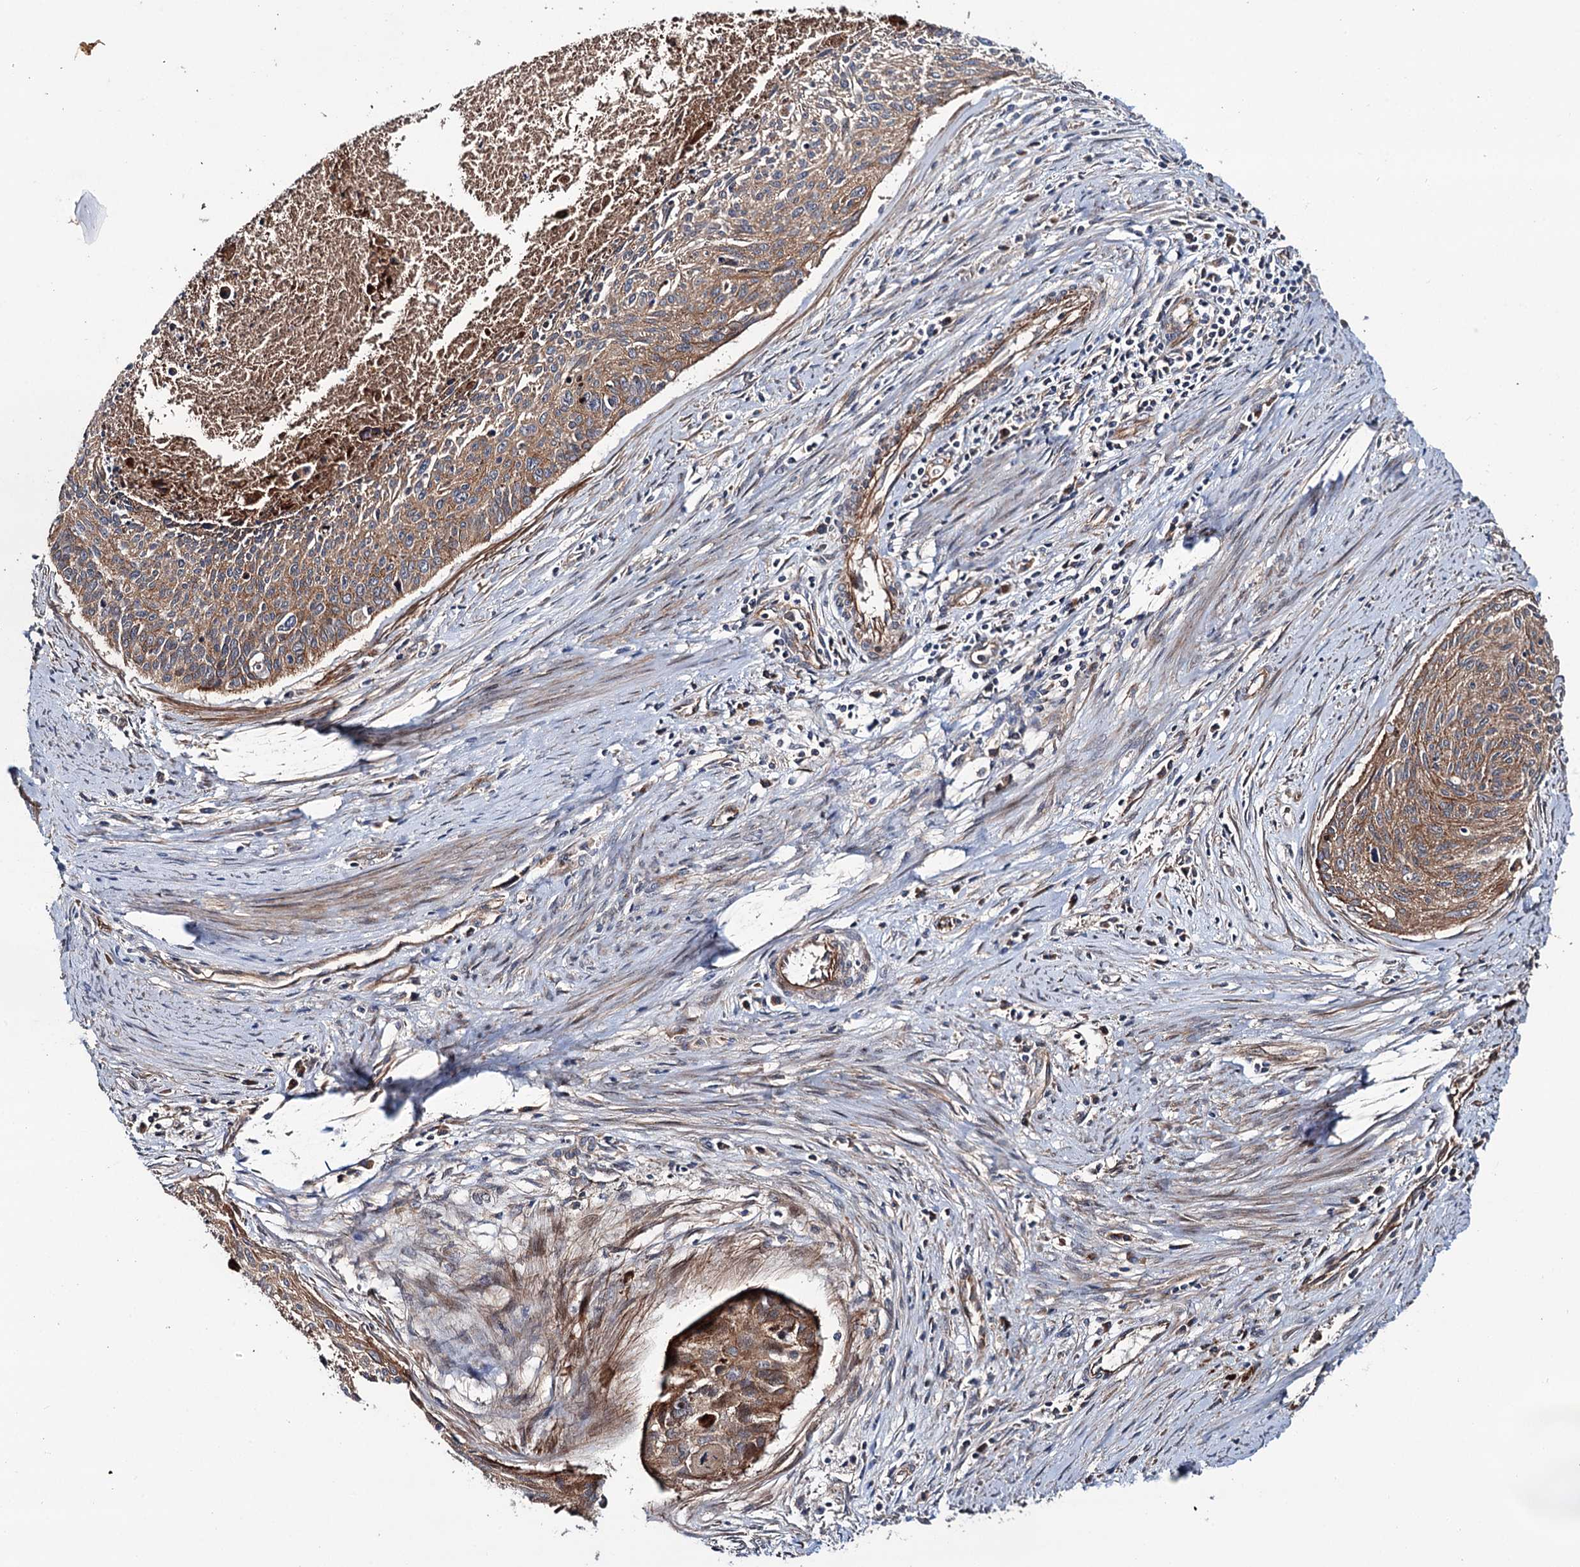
{"staining": {"intensity": "moderate", "quantity": ">75%", "location": "cytoplasmic/membranous"}, "tissue": "cervical cancer", "cell_type": "Tumor cells", "image_type": "cancer", "snomed": [{"axis": "morphology", "description": "Squamous cell carcinoma, NOS"}, {"axis": "topography", "description": "Cervix"}], "caption": "IHC histopathology image of neoplastic tissue: human cervical squamous cell carcinoma stained using immunohistochemistry (IHC) demonstrates medium levels of moderate protein expression localized specifically in the cytoplasmic/membranous of tumor cells, appearing as a cytoplasmic/membranous brown color.", "gene": "ADGRG4", "patient": {"sex": "female", "age": 55}}